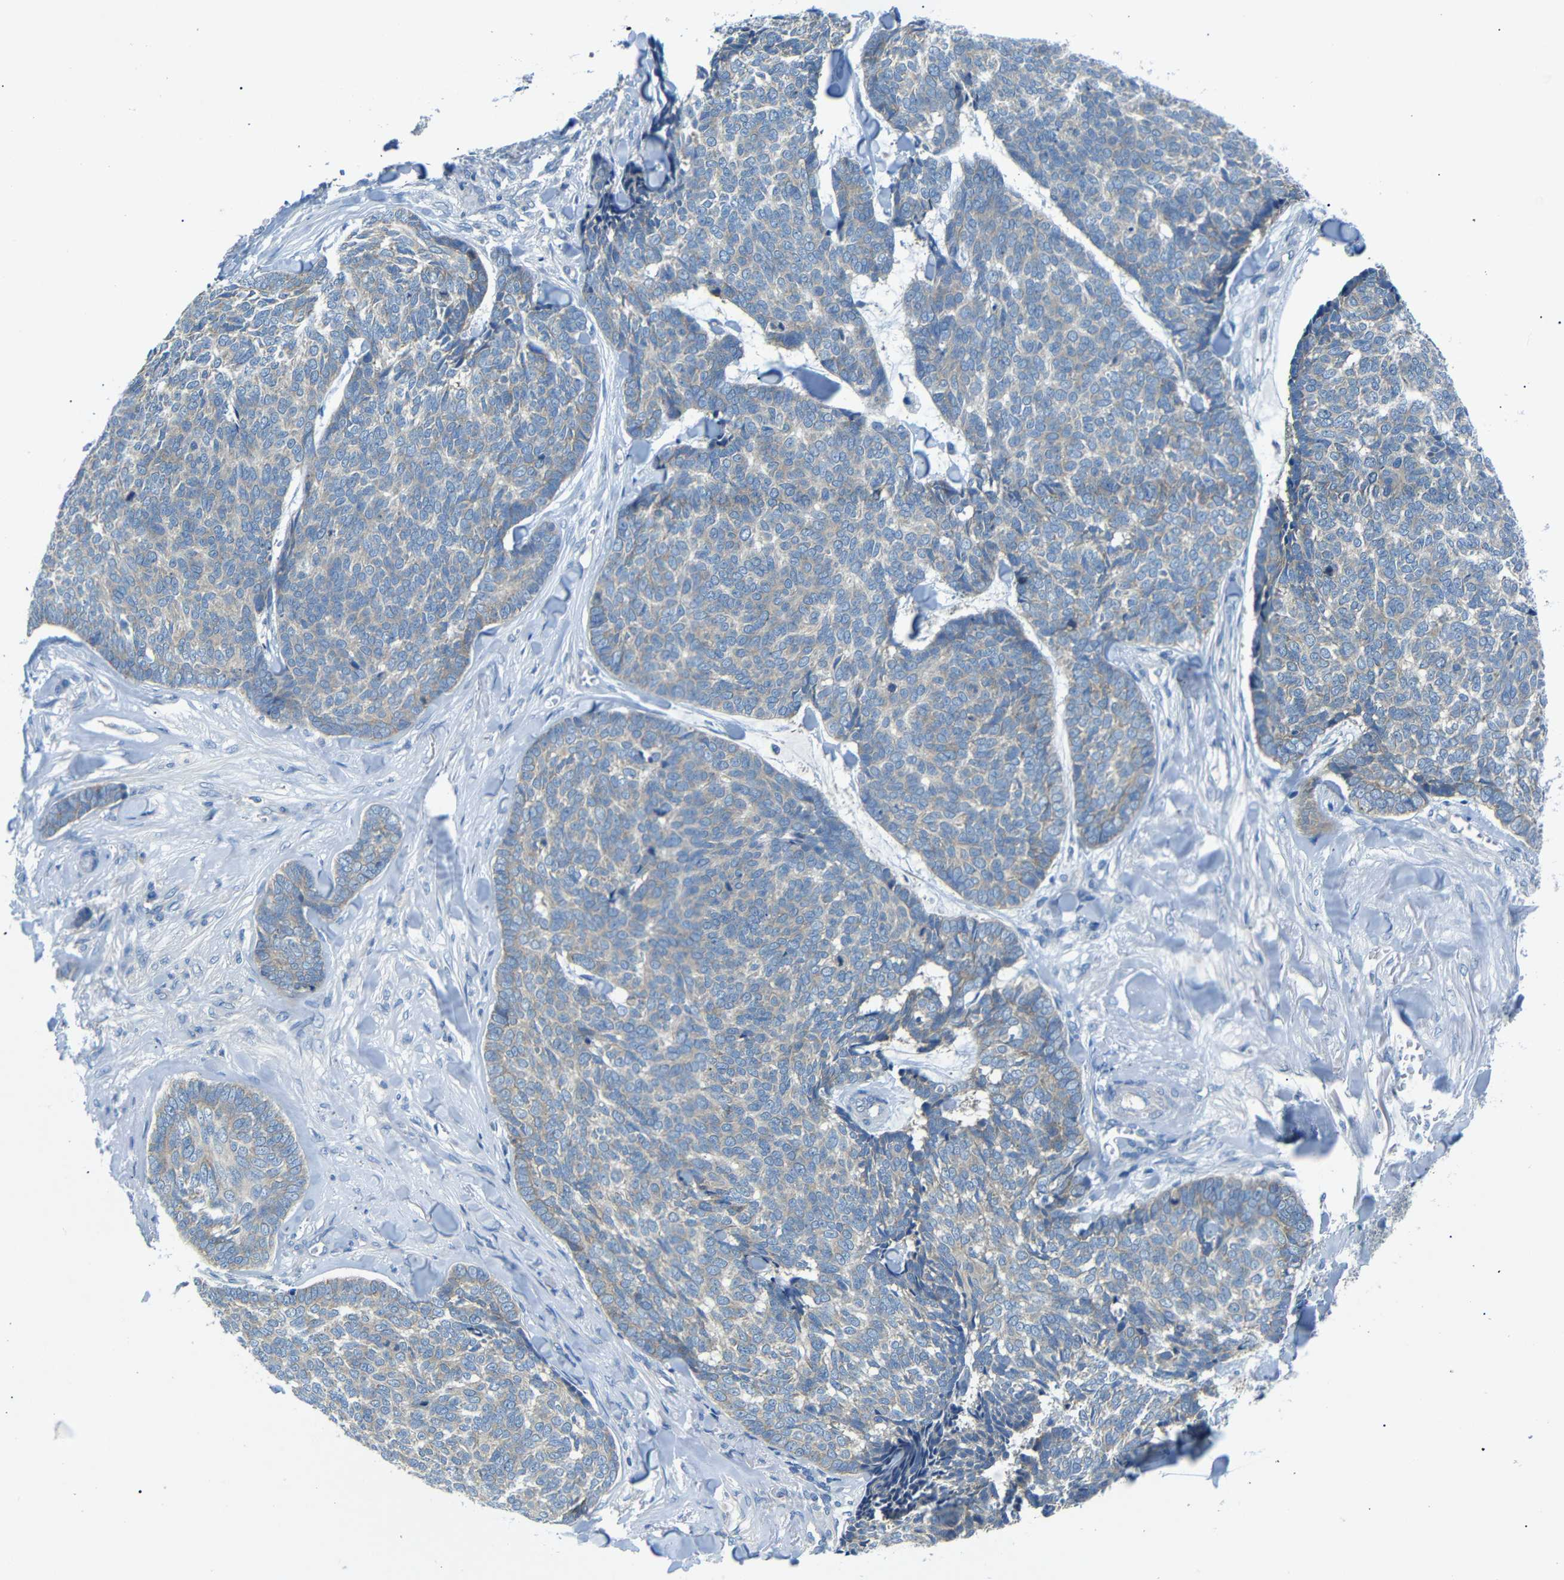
{"staining": {"intensity": "weak", "quantity": ">75%", "location": "cytoplasmic/membranous"}, "tissue": "skin cancer", "cell_type": "Tumor cells", "image_type": "cancer", "snomed": [{"axis": "morphology", "description": "Basal cell carcinoma"}, {"axis": "topography", "description": "Skin"}], "caption": "This micrograph reveals skin cancer (basal cell carcinoma) stained with immunohistochemistry (IHC) to label a protein in brown. The cytoplasmic/membranous of tumor cells show weak positivity for the protein. Nuclei are counter-stained blue.", "gene": "DCP1A", "patient": {"sex": "male", "age": 84}}